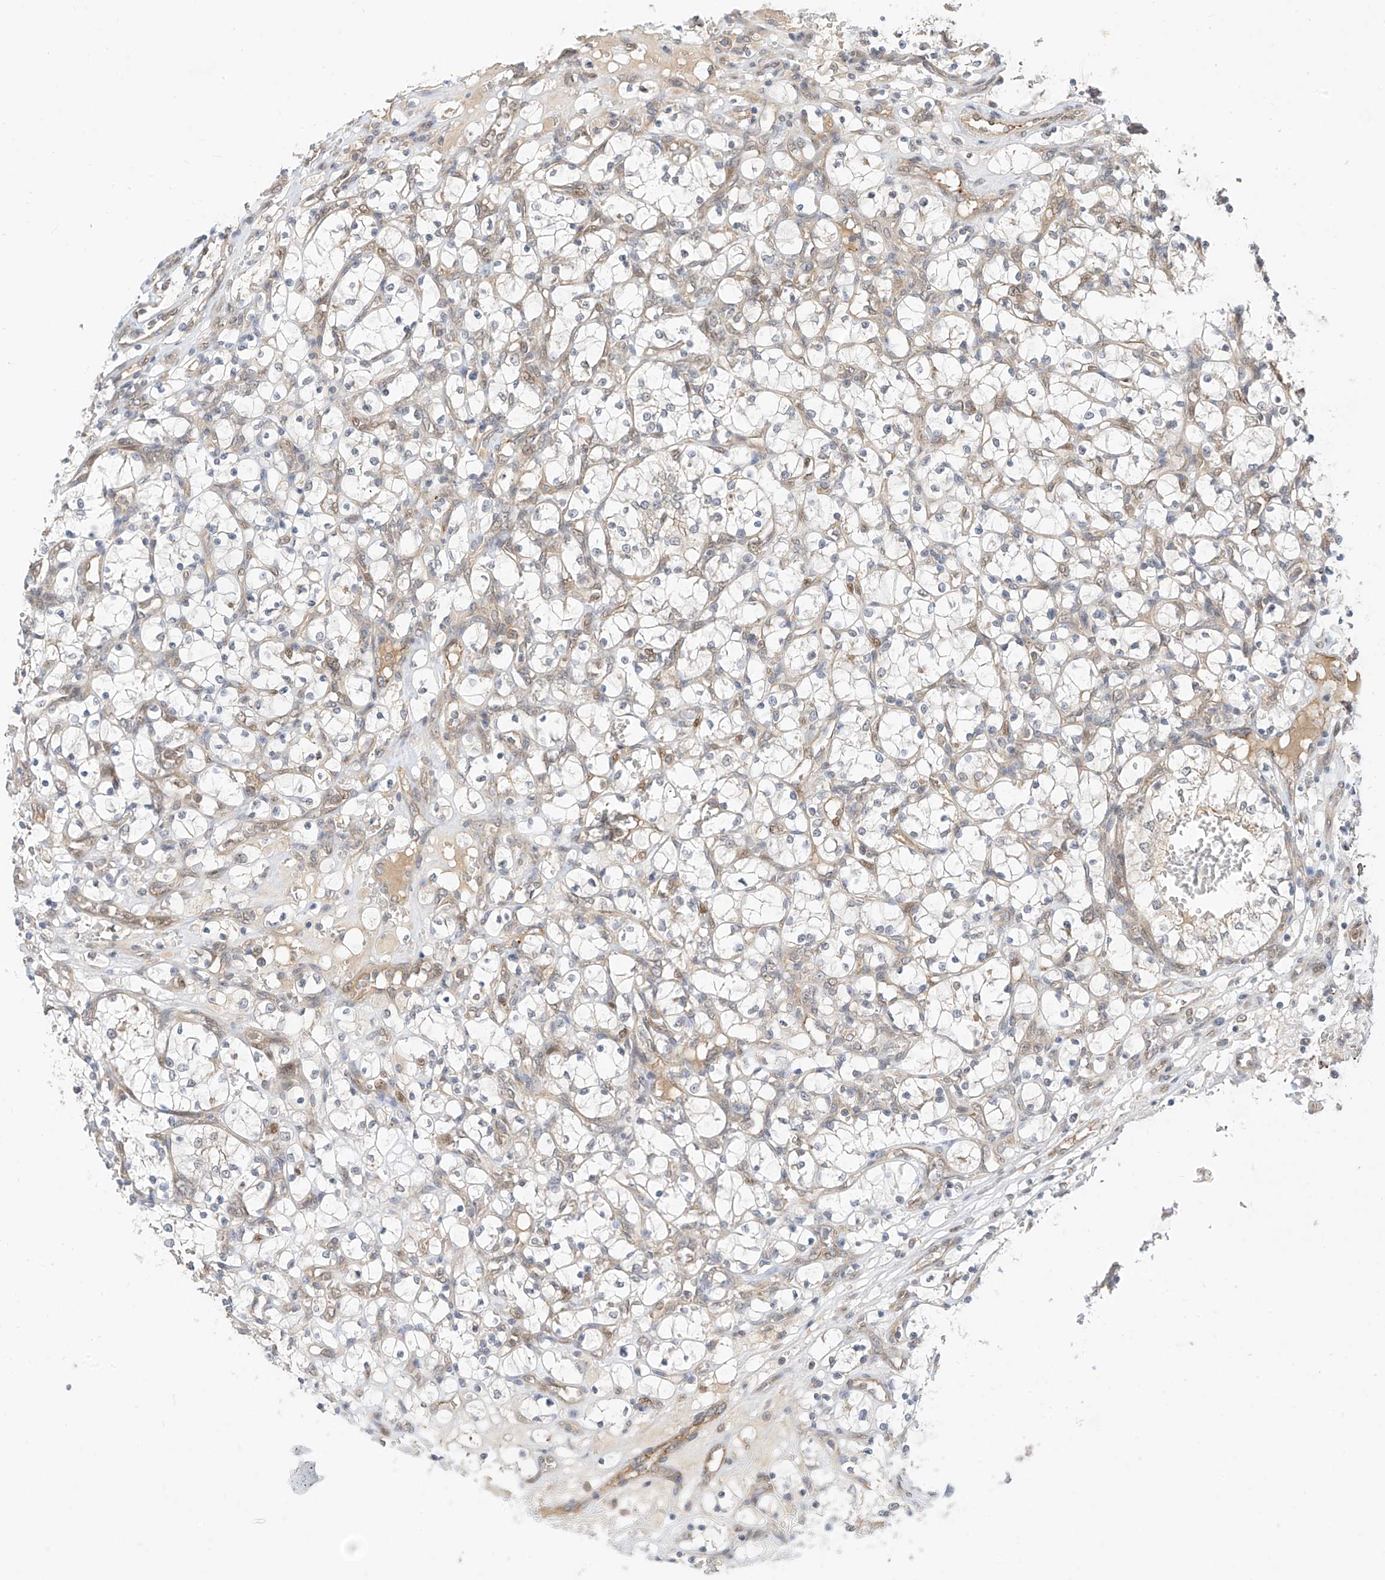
{"staining": {"intensity": "negative", "quantity": "none", "location": "none"}, "tissue": "renal cancer", "cell_type": "Tumor cells", "image_type": "cancer", "snomed": [{"axis": "morphology", "description": "Adenocarcinoma, NOS"}, {"axis": "topography", "description": "Kidney"}], "caption": "Immunohistochemical staining of renal cancer shows no significant staining in tumor cells.", "gene": "MRTFA", "patient": {"sex": "female", "age": 69}}